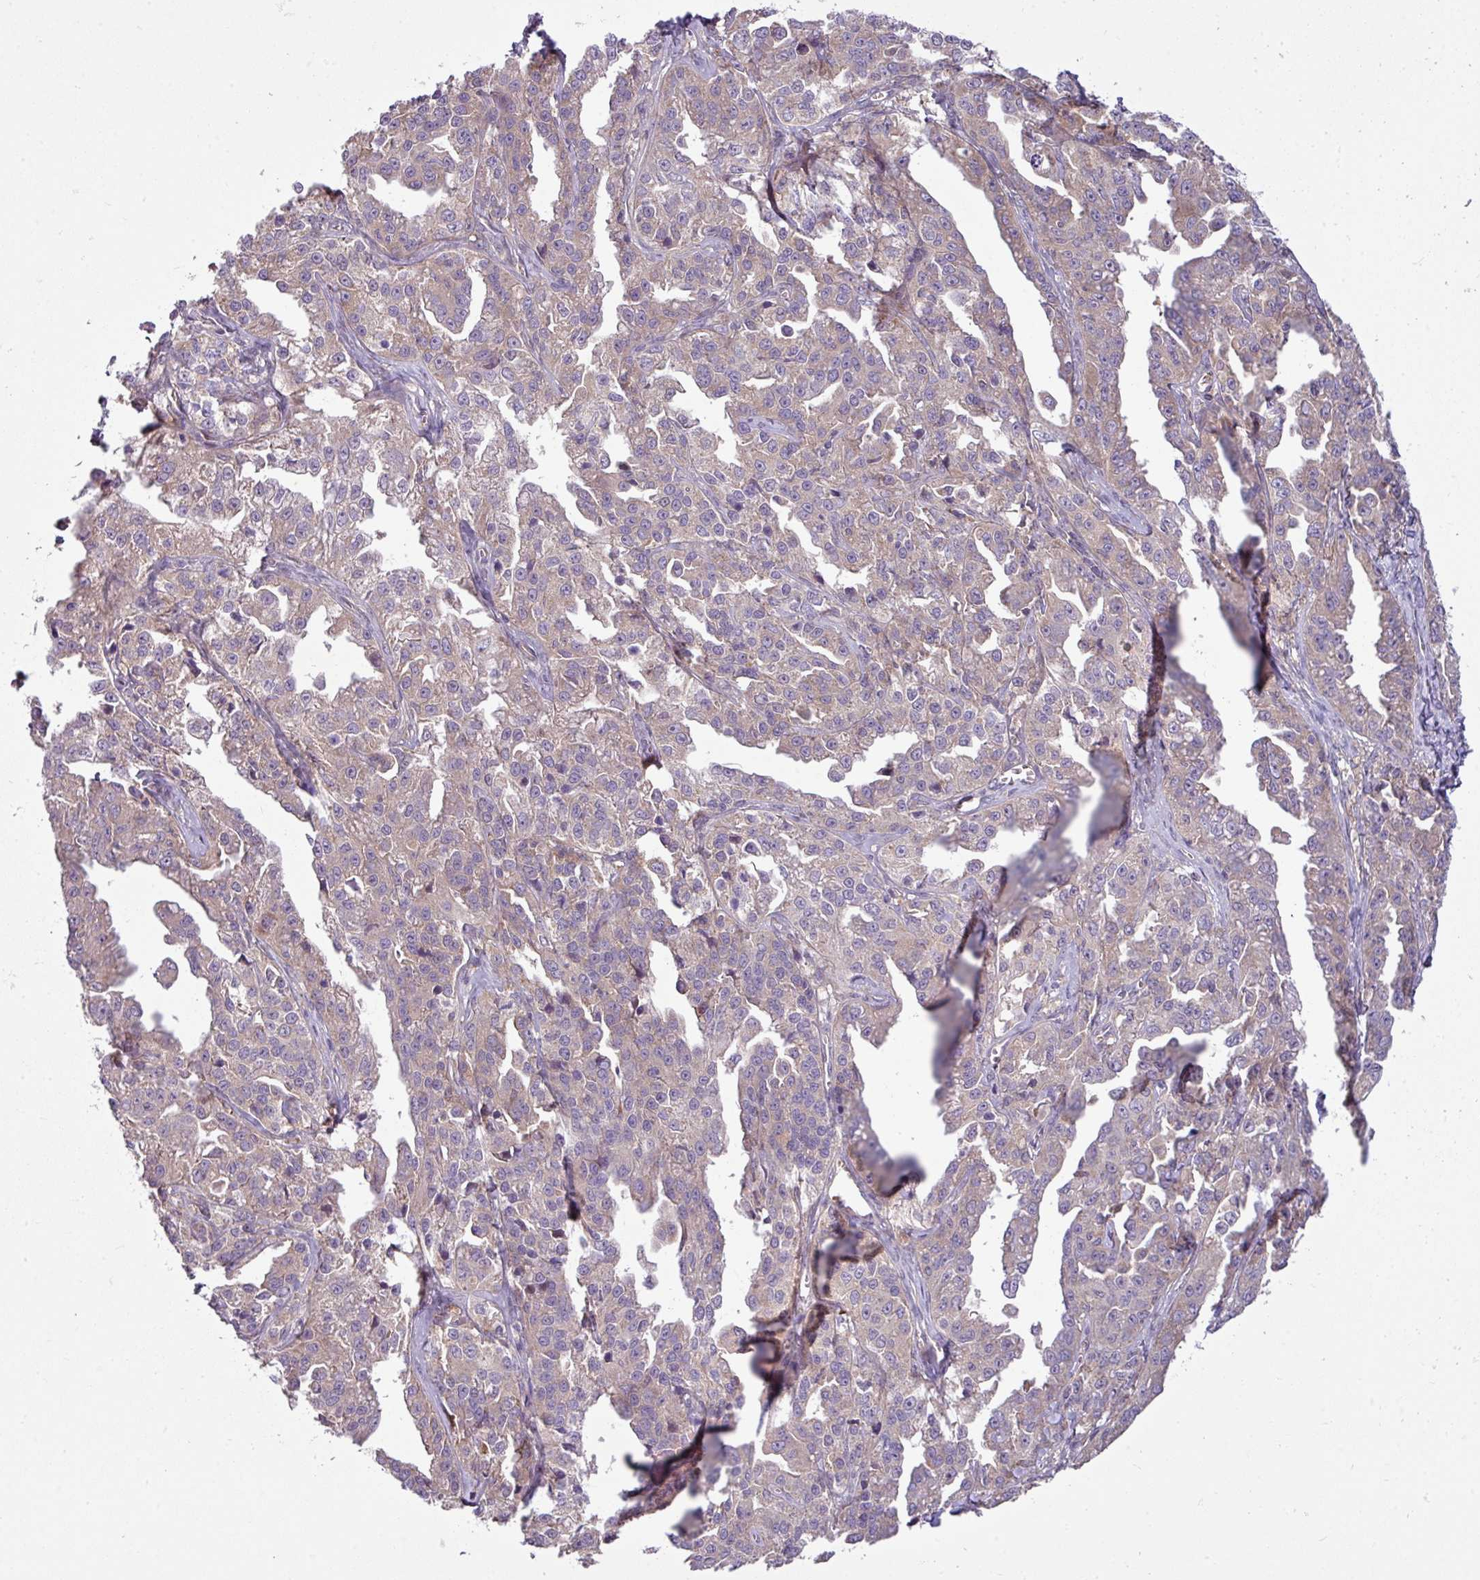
{"staining": {"intensity": "weak", "quantity": "25%-75%", "location": "cytoplasmic/membranous"}, "tissue": "ovarian cancer", "cell_type": "Tumor cells", "image_type": "cancer", "snomed": [{"axis": "morphology", "description": "Cystadenocarcinoma, serous, NOS"}, {"axis": "topography", "description": "Ovary"}], "caption": "Protein analysis of ovarian cancer (serous cystadenocarcinoma) tissue reveals weak cytoplasmic/membranous staining in about 25%-75% of tumor cells. The staining was performed using DAB (3,3'-diaminobenzidine), with brown indicating positive protein expression. Nuclei are stained blue with hematoxylin.", "gene": "CAMK2B", "patient": {"sex": "female", "age": 75}}